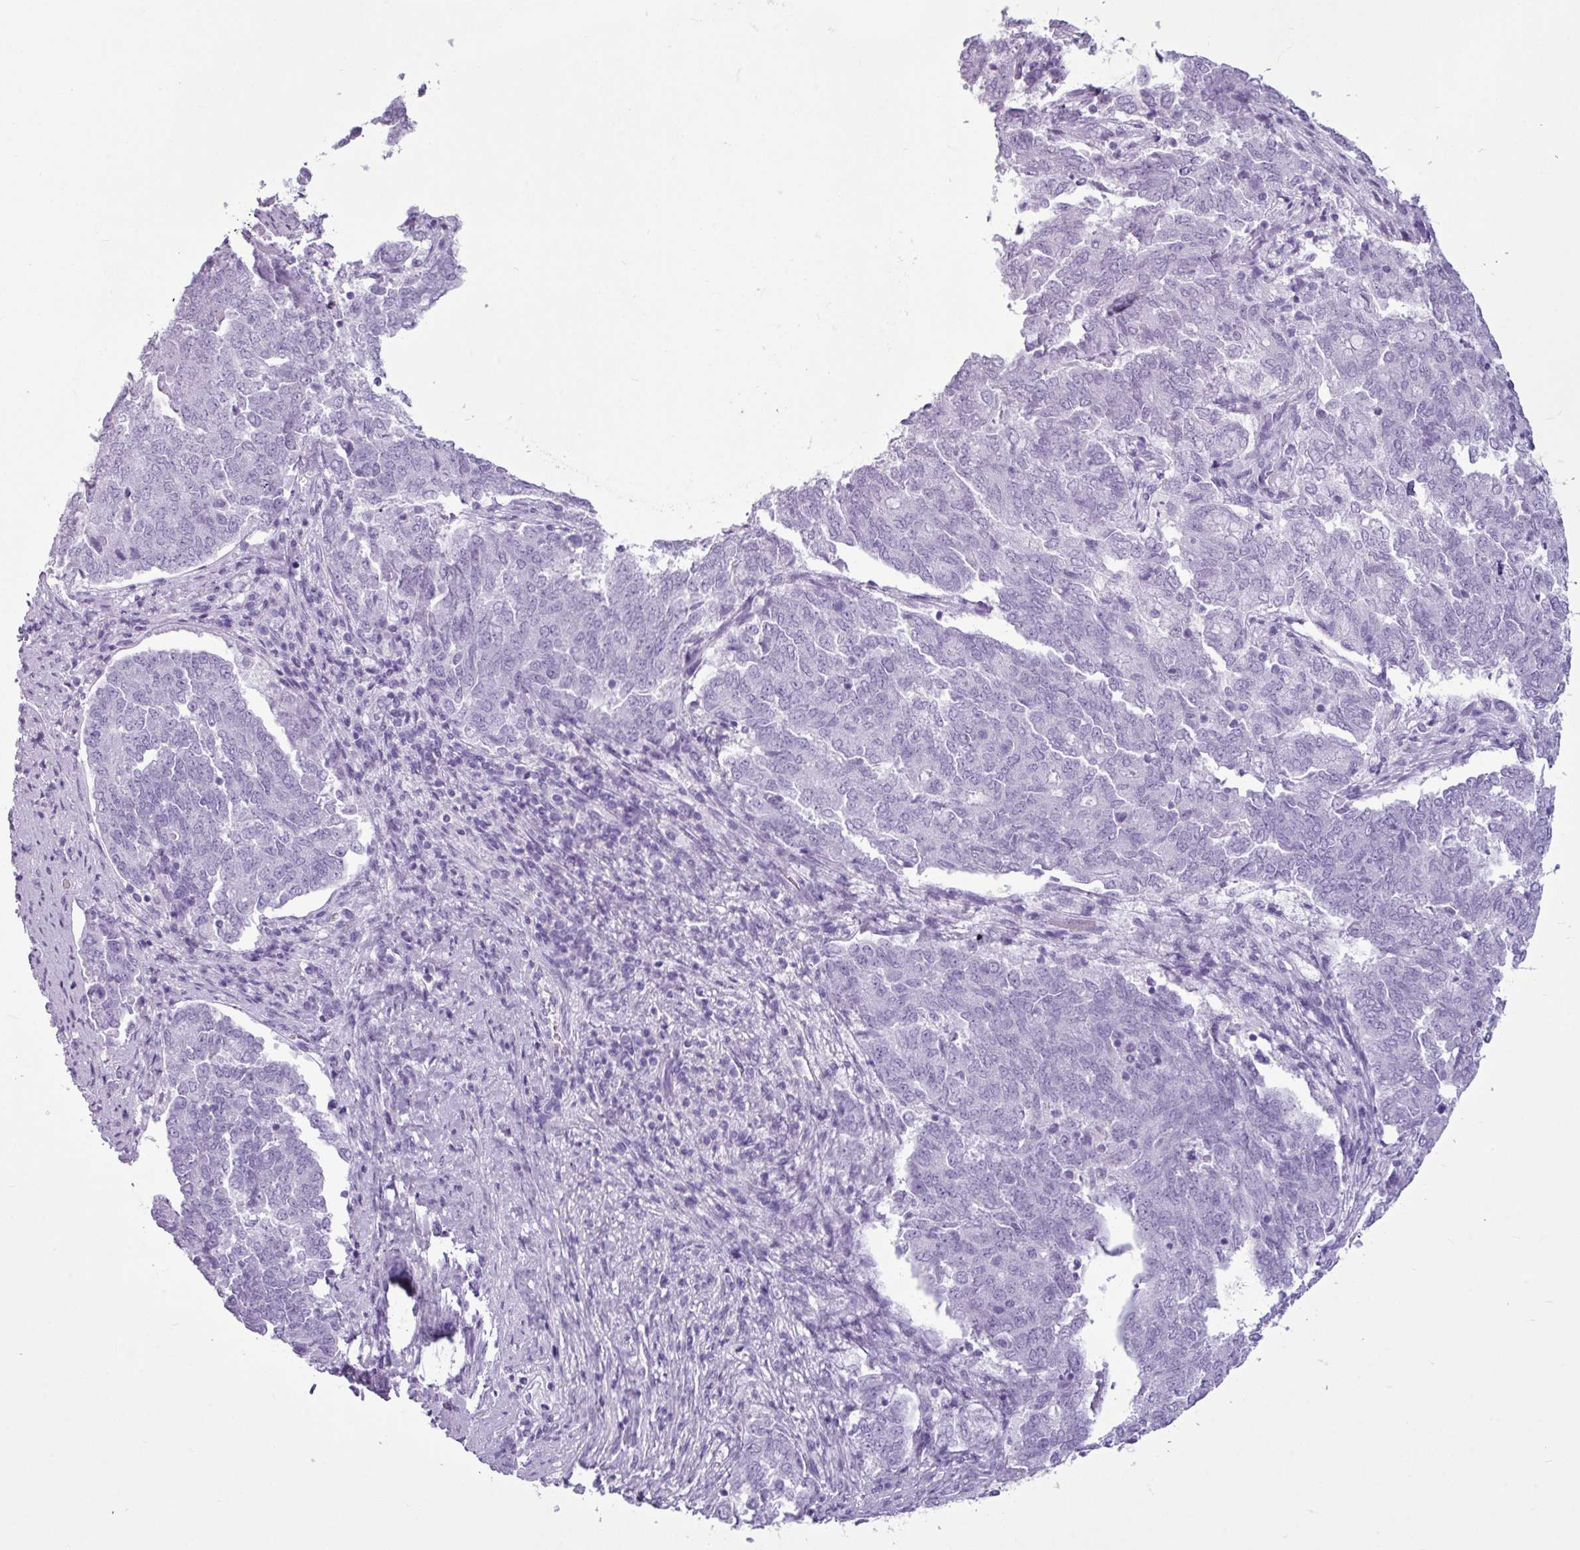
{"staining": {"intensity": "negative", "quantity": "none", "location": "none"}, "tissue": "endometrial cancer", "cell_type": "Tumor cells", "image_type": "cancer", "snomed": [{"axis": "morphology", "description": "Adenocarcinoma, NOS"}, {"axis": "topography", "description": "Endometrium"}], "caption": "This is an IHC histopathology image of human endometrial adenocarcinoma. There is no expression in tumor cells.", "gene": "AMY1B", "patient": {"sex": "female", "age": 80}}